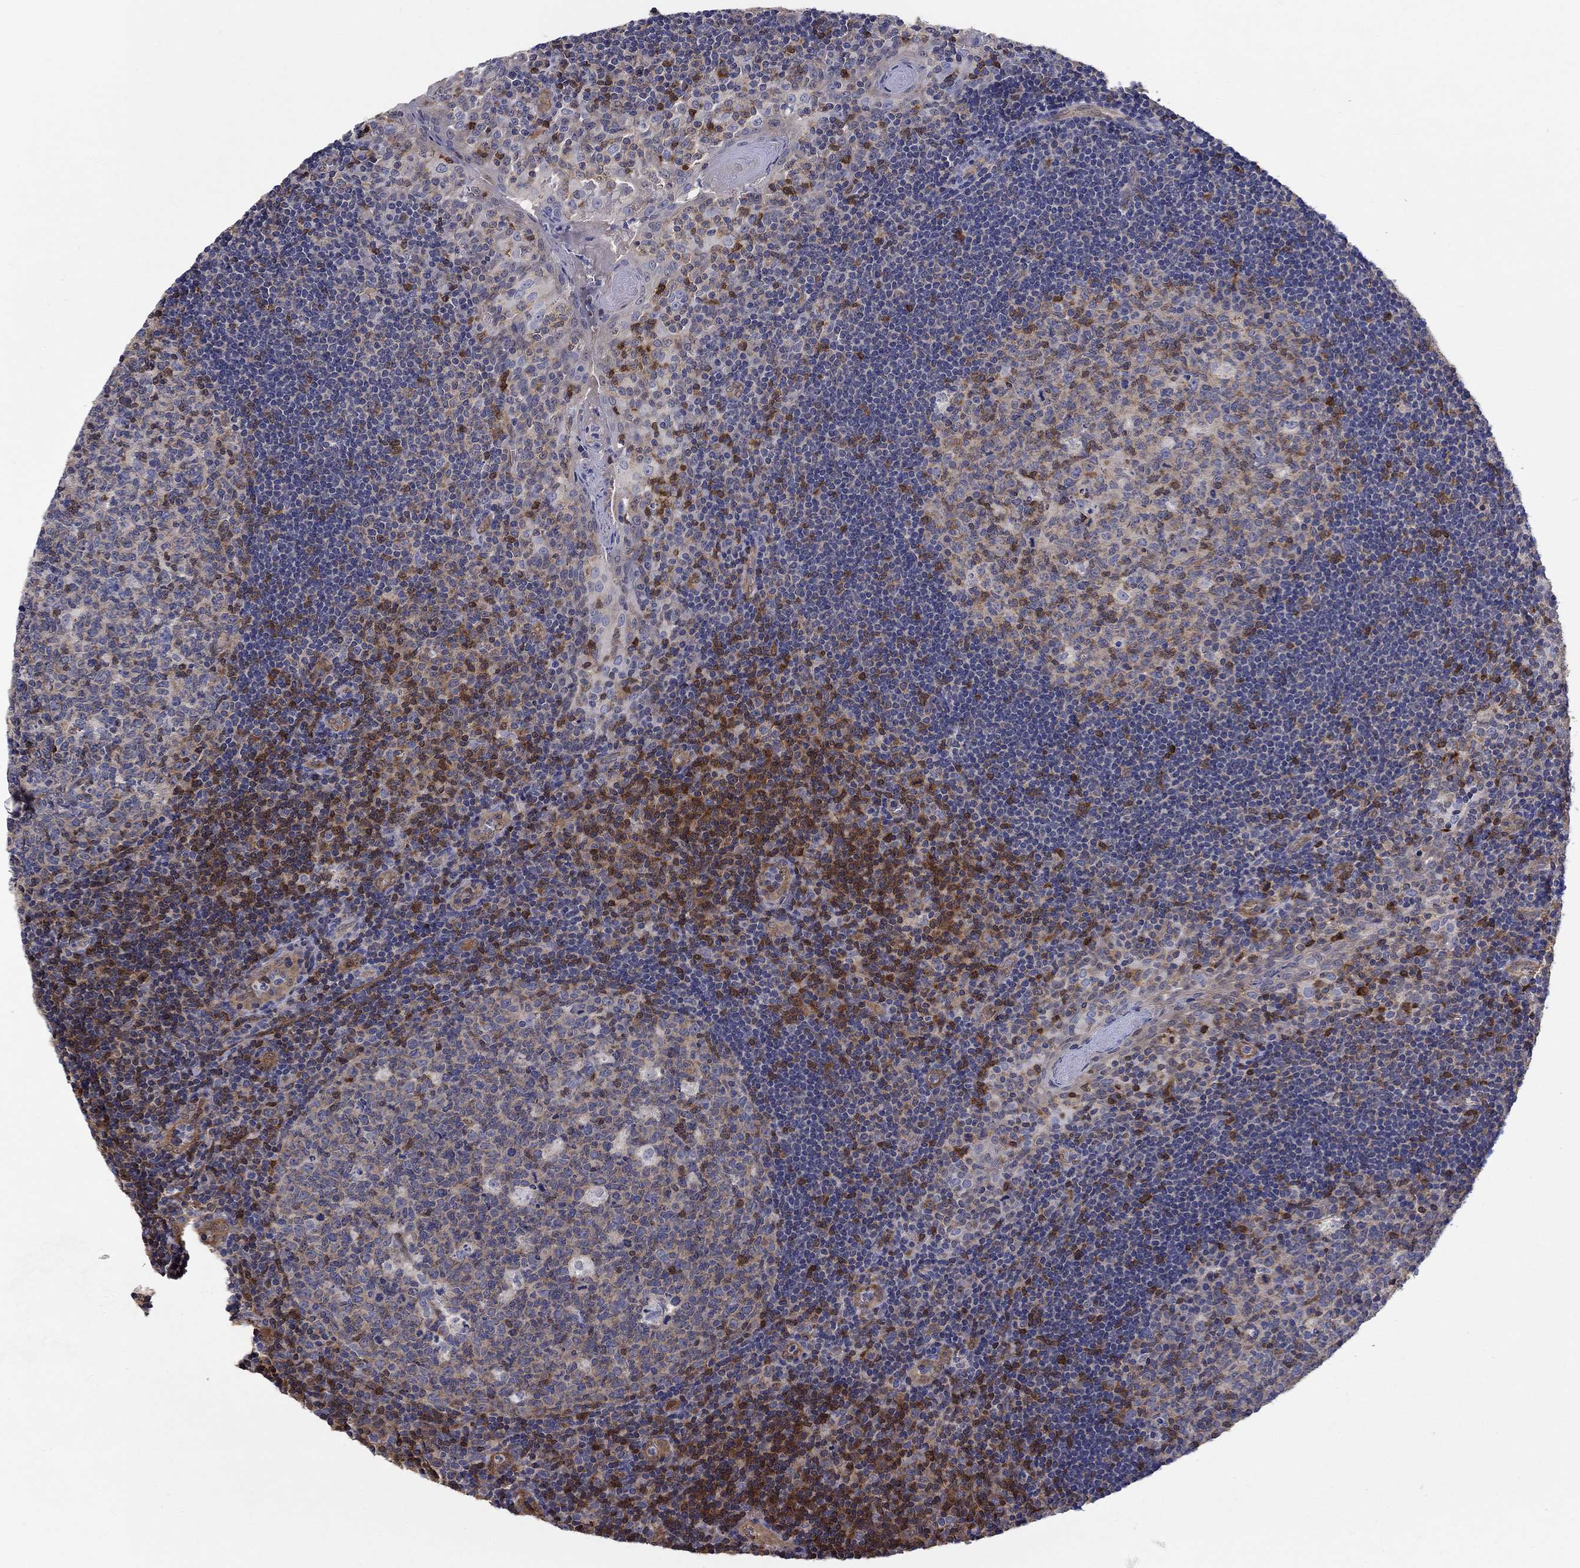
{"staining": {"intensity": "strong", "quantity": "<25%", "location": "cytoplasmic/membranous"}, "tissue": "tonsil", "cell_type": "Germinal center cells", "image_type": "normal", "snomed": [{"axis": "morphology", "description": "Normal tissue, NOS"}, {"axis": "topography", "description": "Tonsil"}], "caption": "Tonsil stained with DAB (3,3'-diaminobenzidine) immunohistochemistry (IHC) demonstrates medium levels of strong cytoplasmic/membranous positivity in approximately <25% of germinal center cells. (IHC, brightfield microscopy, high magnification).", "gene": "AGFG2", "patient": {"sex": "female", "age": 13}}